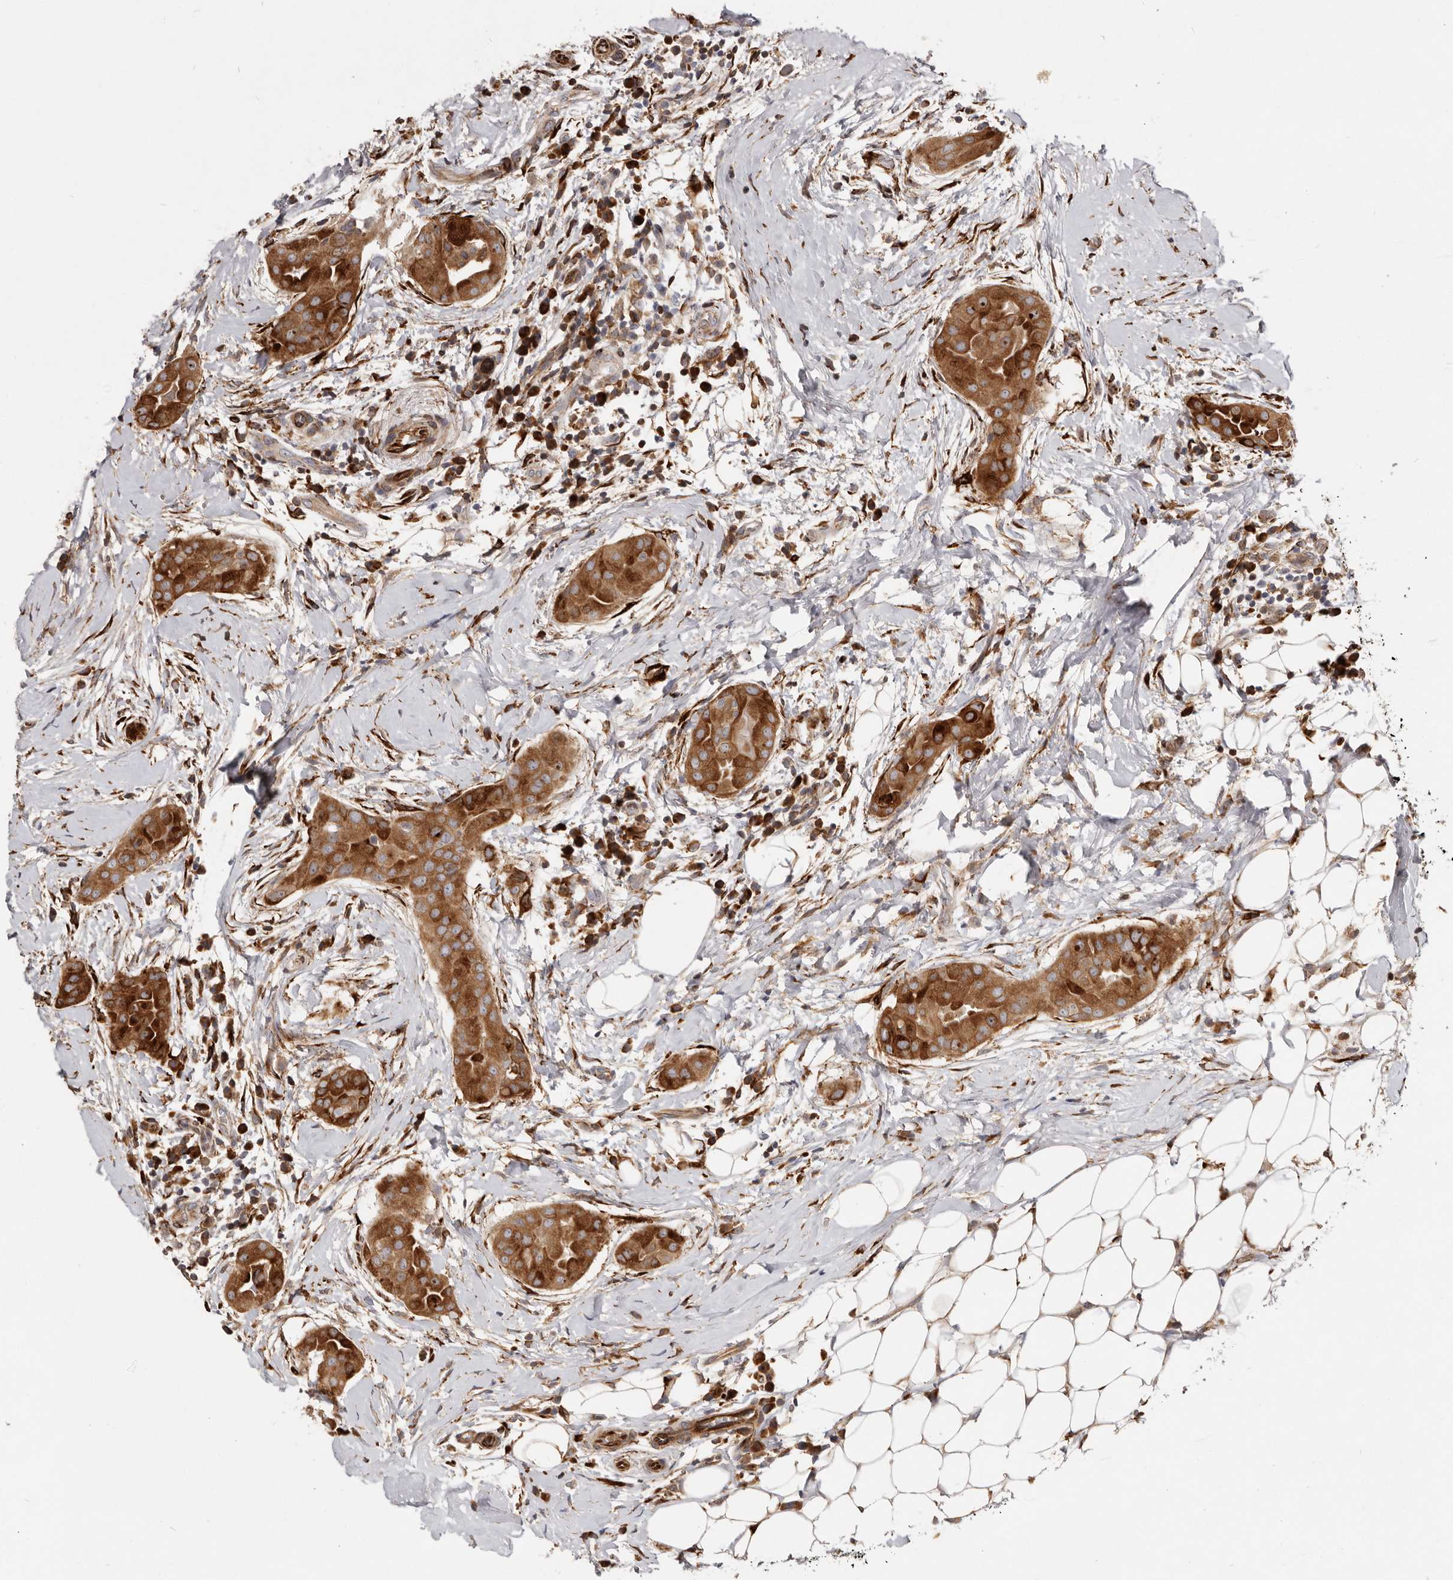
{"staining": {"intensity": "strong", "quantity": ">75%", "location": "cytoplasmic/membranous"}, "tissue": "thyroid cancer", "cell_type": "Tumor cells", "image_type": "cancer", "snomed": [{"axis": "morphology", "description": "Papillary adenocarcinoma, NOS"}, {"axis": "topography", "description": "Thyroid gland"}], "caption": "High-magnification brightfield microscopy of thyroid cancer (papillary adenocarcinoma) stained with DAB (brown) and counterstained with hematoxylin (blue). tumor cells exhibit strong cytoplasmic/membranous expression is appreciated in approximately>75% of cells.", "gene": "WDTC1", "patient": {"sex": "male", "age": 33}}